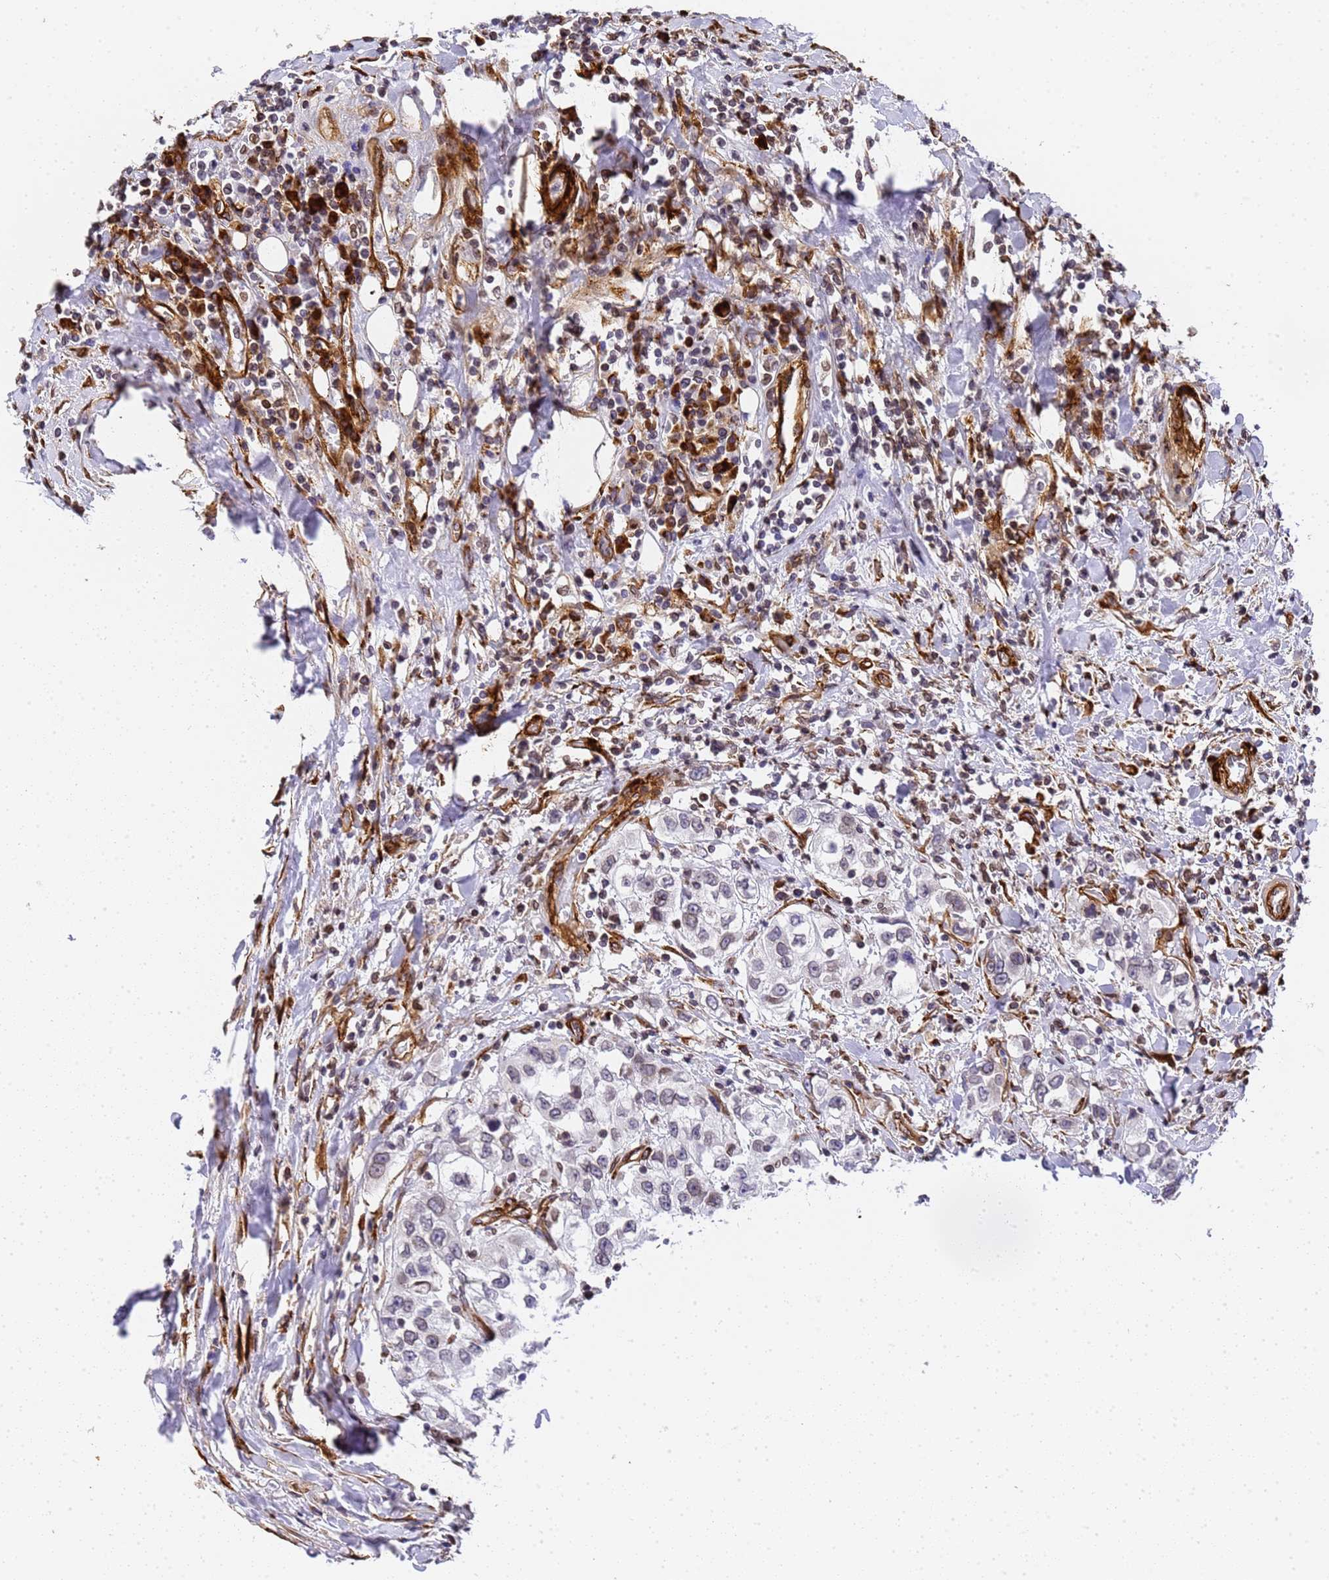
{"staining": {"intensity": "negative", "quantity": "none", "location": "none"}, "tissue": "urothelial cancer", "cell_type": "Tumor cells", "image_type": "cancer", "snomed": [{"axis": "morphology", "description": "Urothelial carcinoma, High grade"}, {"axis": "topography", "description": "Urinary bladder"}], "caption": "Tumor cells show no significant protein positivity in urothelial cancer.", "gene": "IGFBP7", "patient": {"sex": "female", "age": 80}}